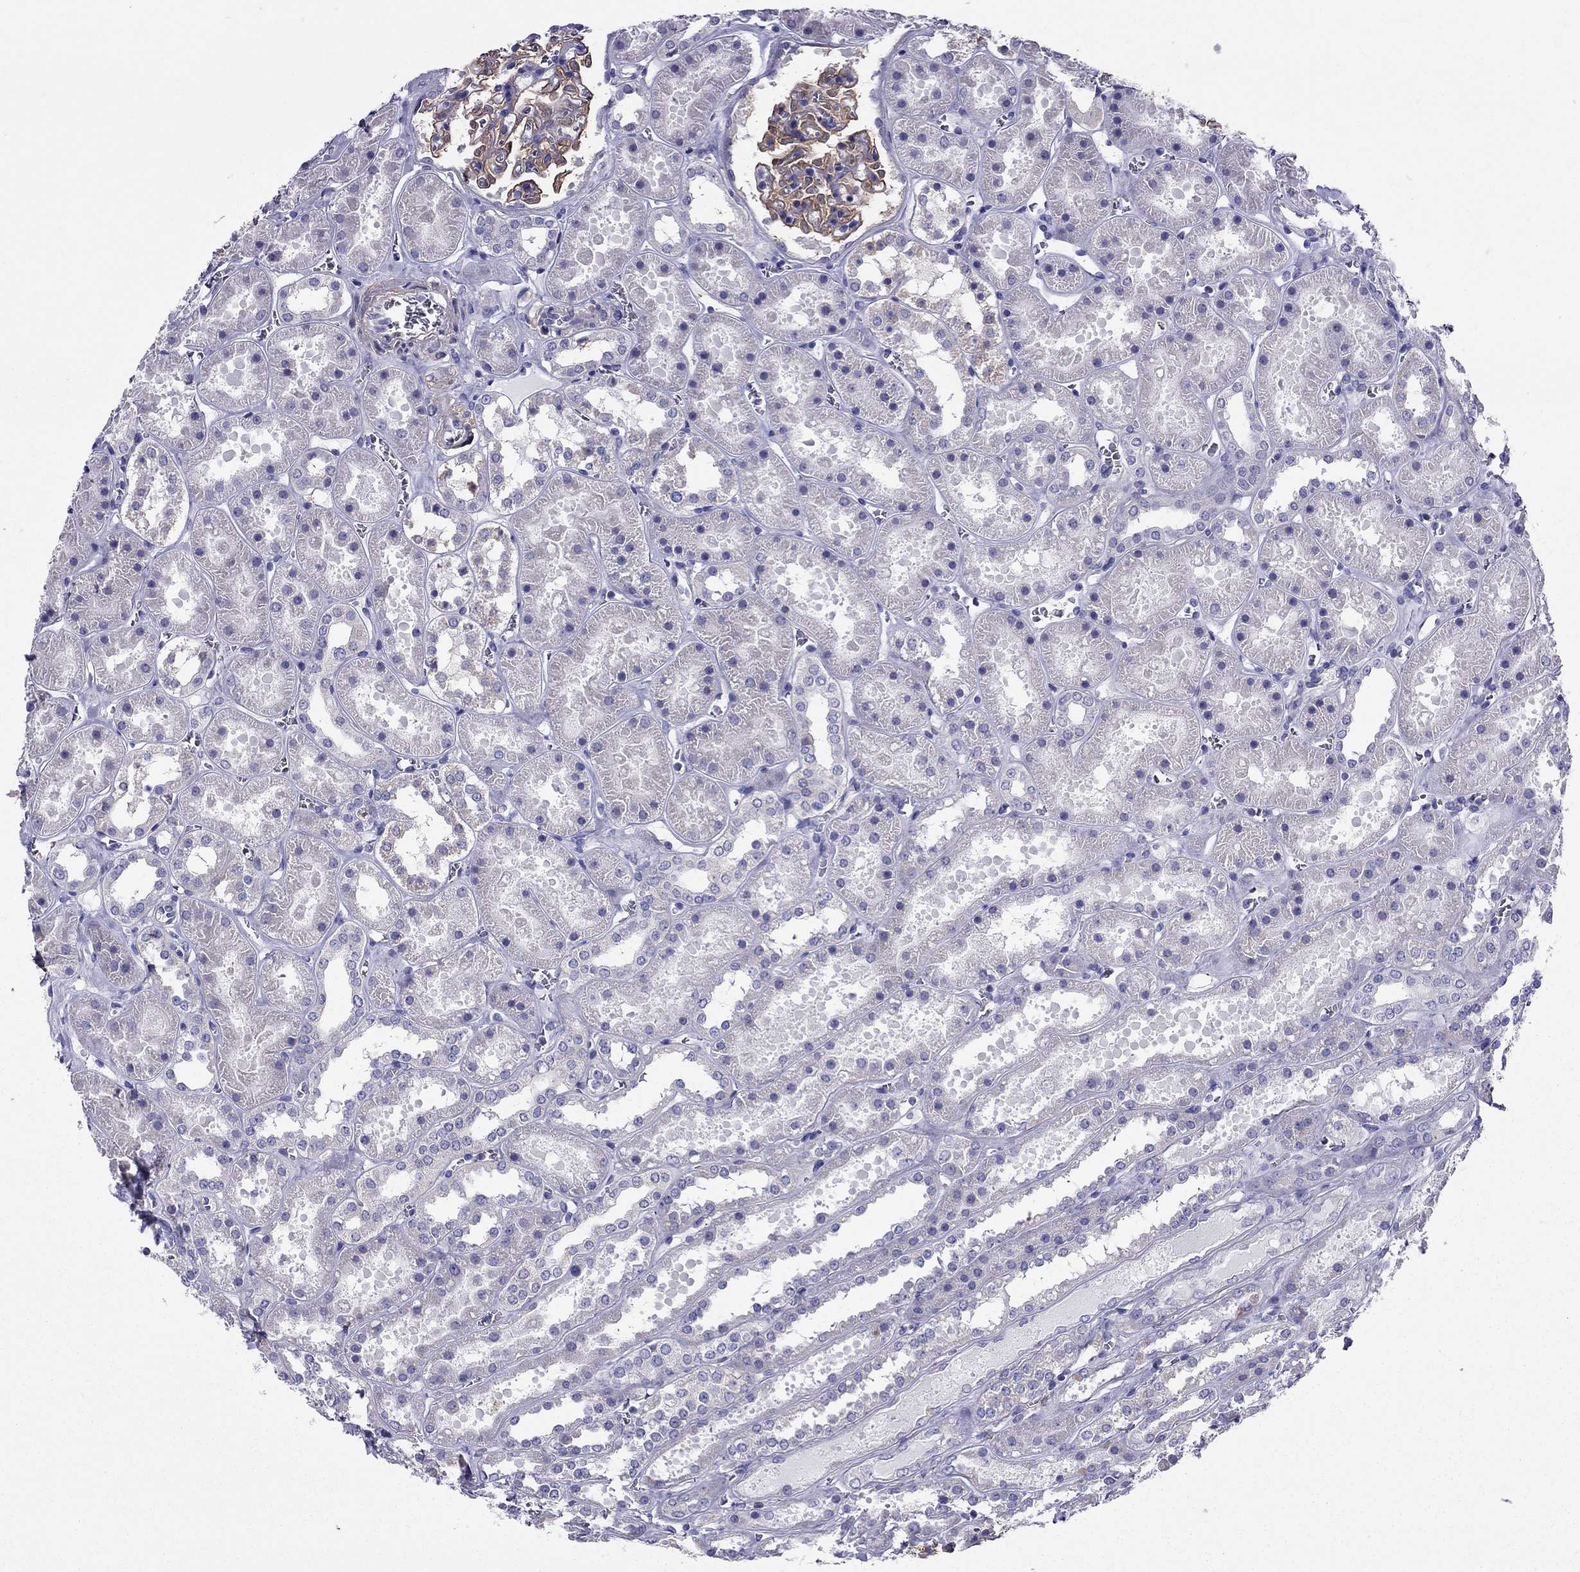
{"staining": {"intensity": "strong", "quantity": ">75%", "location": "cytoplasmic/membranous"}, "tissue": "kidney", "cell_type": "Cells in glomeruli", "image_type": "normal", "snomed": [{"axis": "morphology", "description": "Normal tissue, NOS"}, {"axis": "topography", "description": "Kidney"}], "caption": "The histopathology image exhibits immunohistochemical staining of normal kidney. There is strong cytoplasmic/membranous expression is appreciated in approximately >75% of cells in glomeruli. (IHC, brightfield microscopy, high magnification).", "gene": "GPR50", "patient": {"sex": "female", "age": 41}}